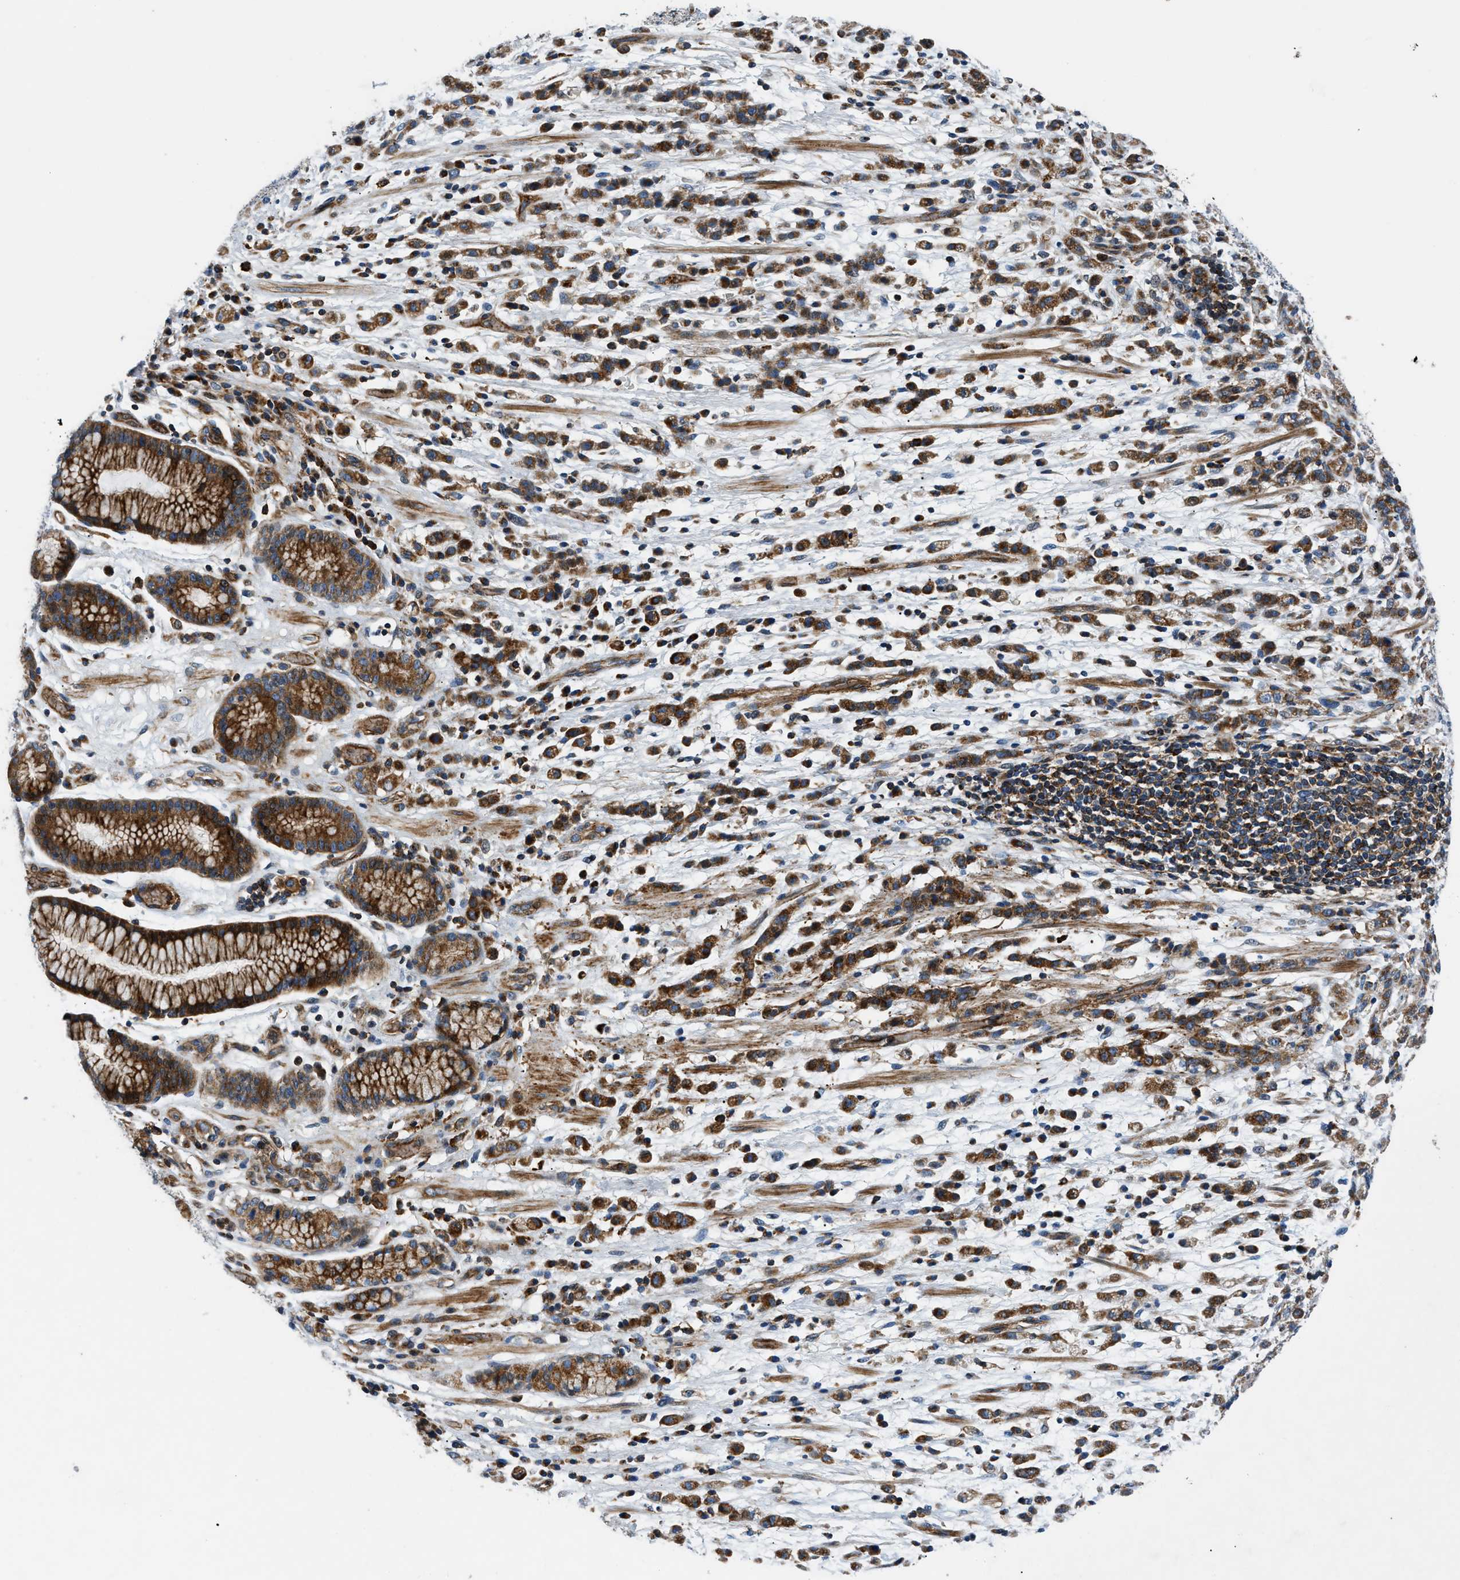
{"staining": {"intensity": "strong", "quantity": ">75%", "location": "cytoplasmic/membranous"}, "tissue": "stomach cancer", "cell_type": "Tumor cells", "image_type": "cancer", "snomed": [{"axis": "morphology", "description": "Adenocarcinoma, NOS"}, {"axis": "topography", "description": "Stomach, lower"}], "caption": "Immunohistochemical staining of stomach cancer (adenocarcinoma) reveals strong cytoplasmic/membranous protein positivity in approximately >75% of tumor cells.", "gene": "DHODH", "patient": {"sex": "male", "age": 88}}